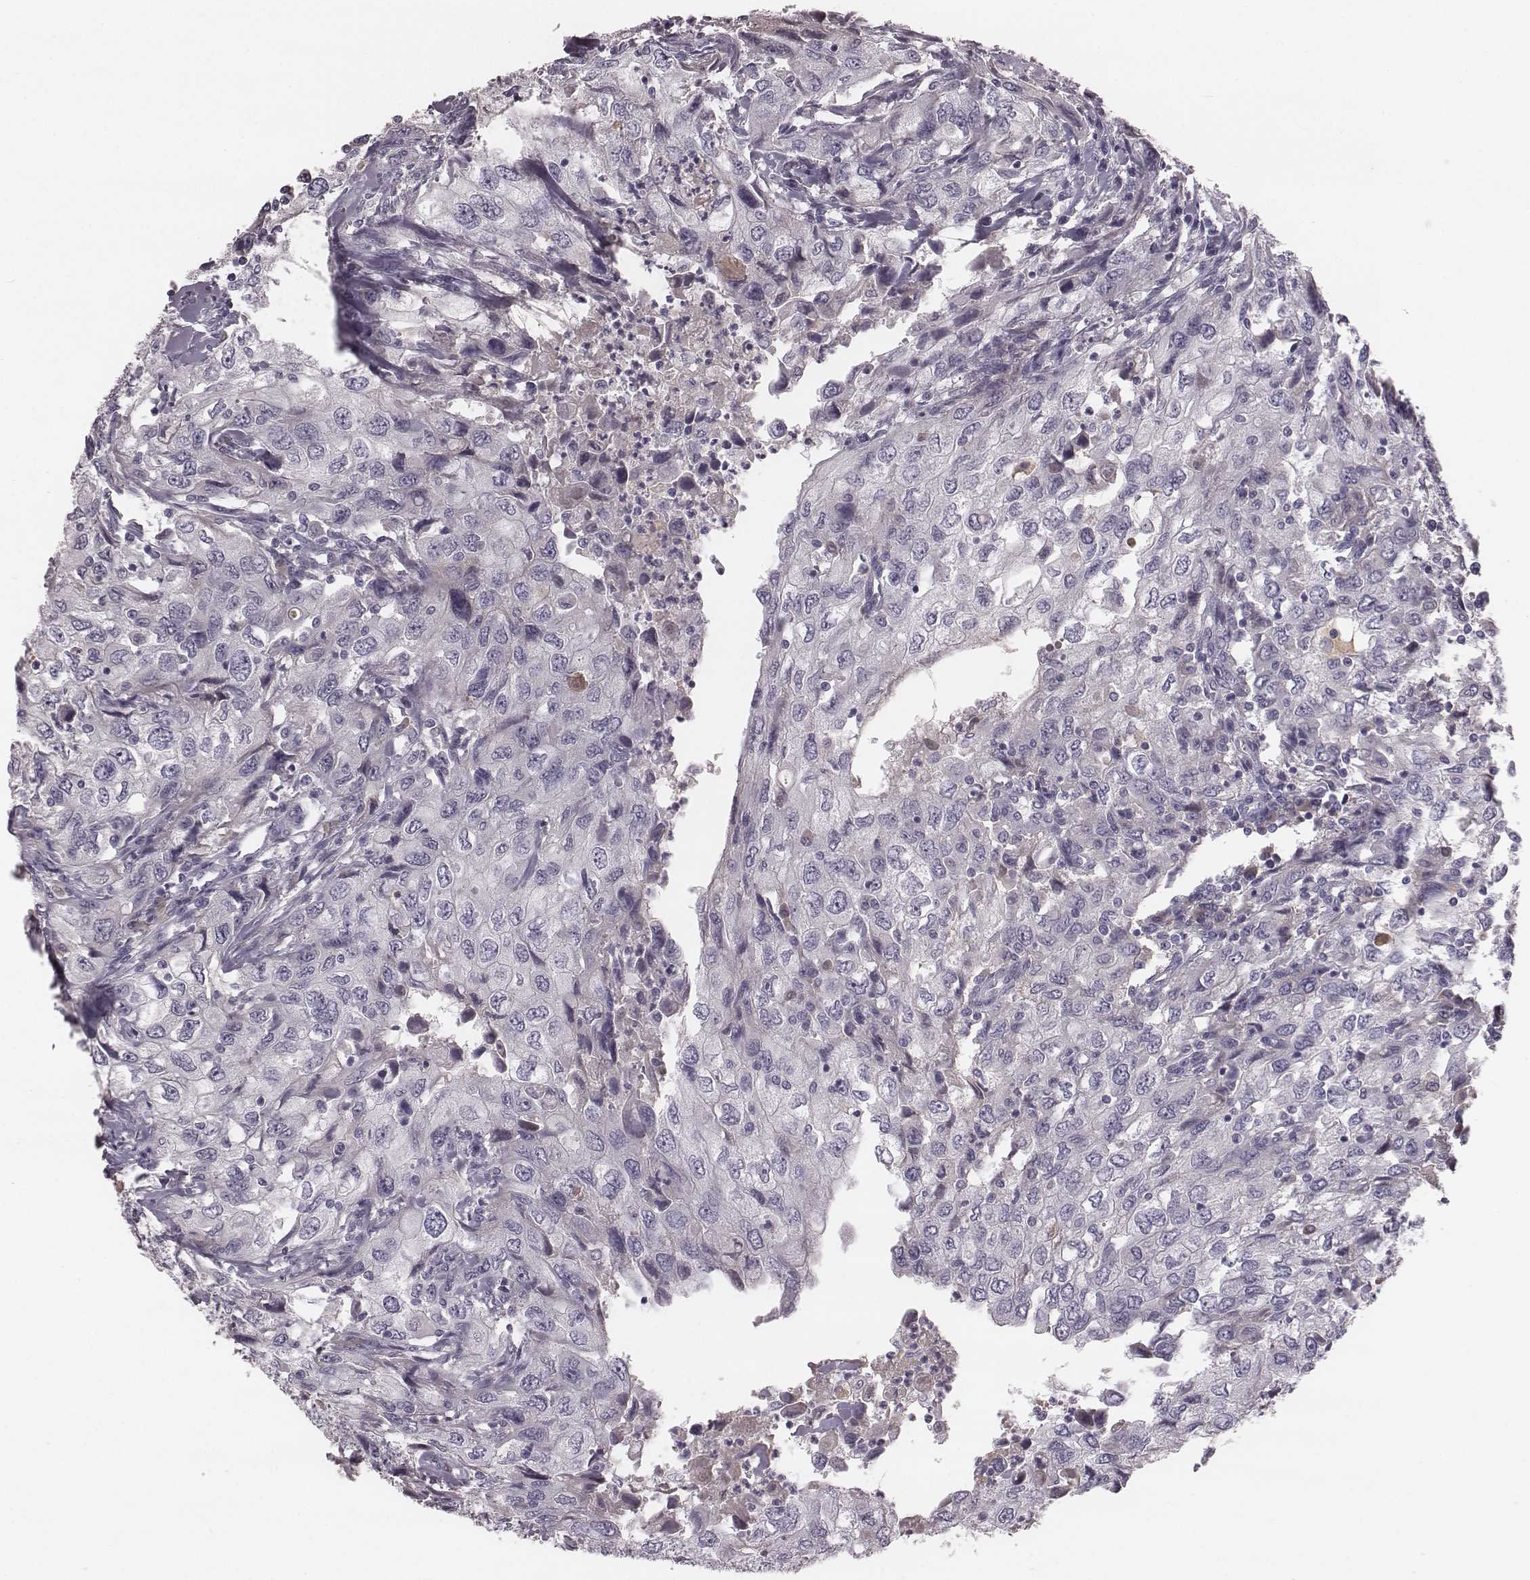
{"staining": {"intensity": "negative", "quantity": "none", "location": "none"}, "tissue": "urothelial cancer", "cell_type": "Tumor cells", "image_type": "cancer", "snomed": [{"axis": "morphology", "description": "Urothelial carcinoma, High grade"}, {"axis": "topography", "description": "Urinary bladder"}], "caption": "Tumor cells are negative for protein expression in human urothelial carcinoma (high-grade).", "gene": "SMIM24", "patient": {"sex": "male", "age": 76}}